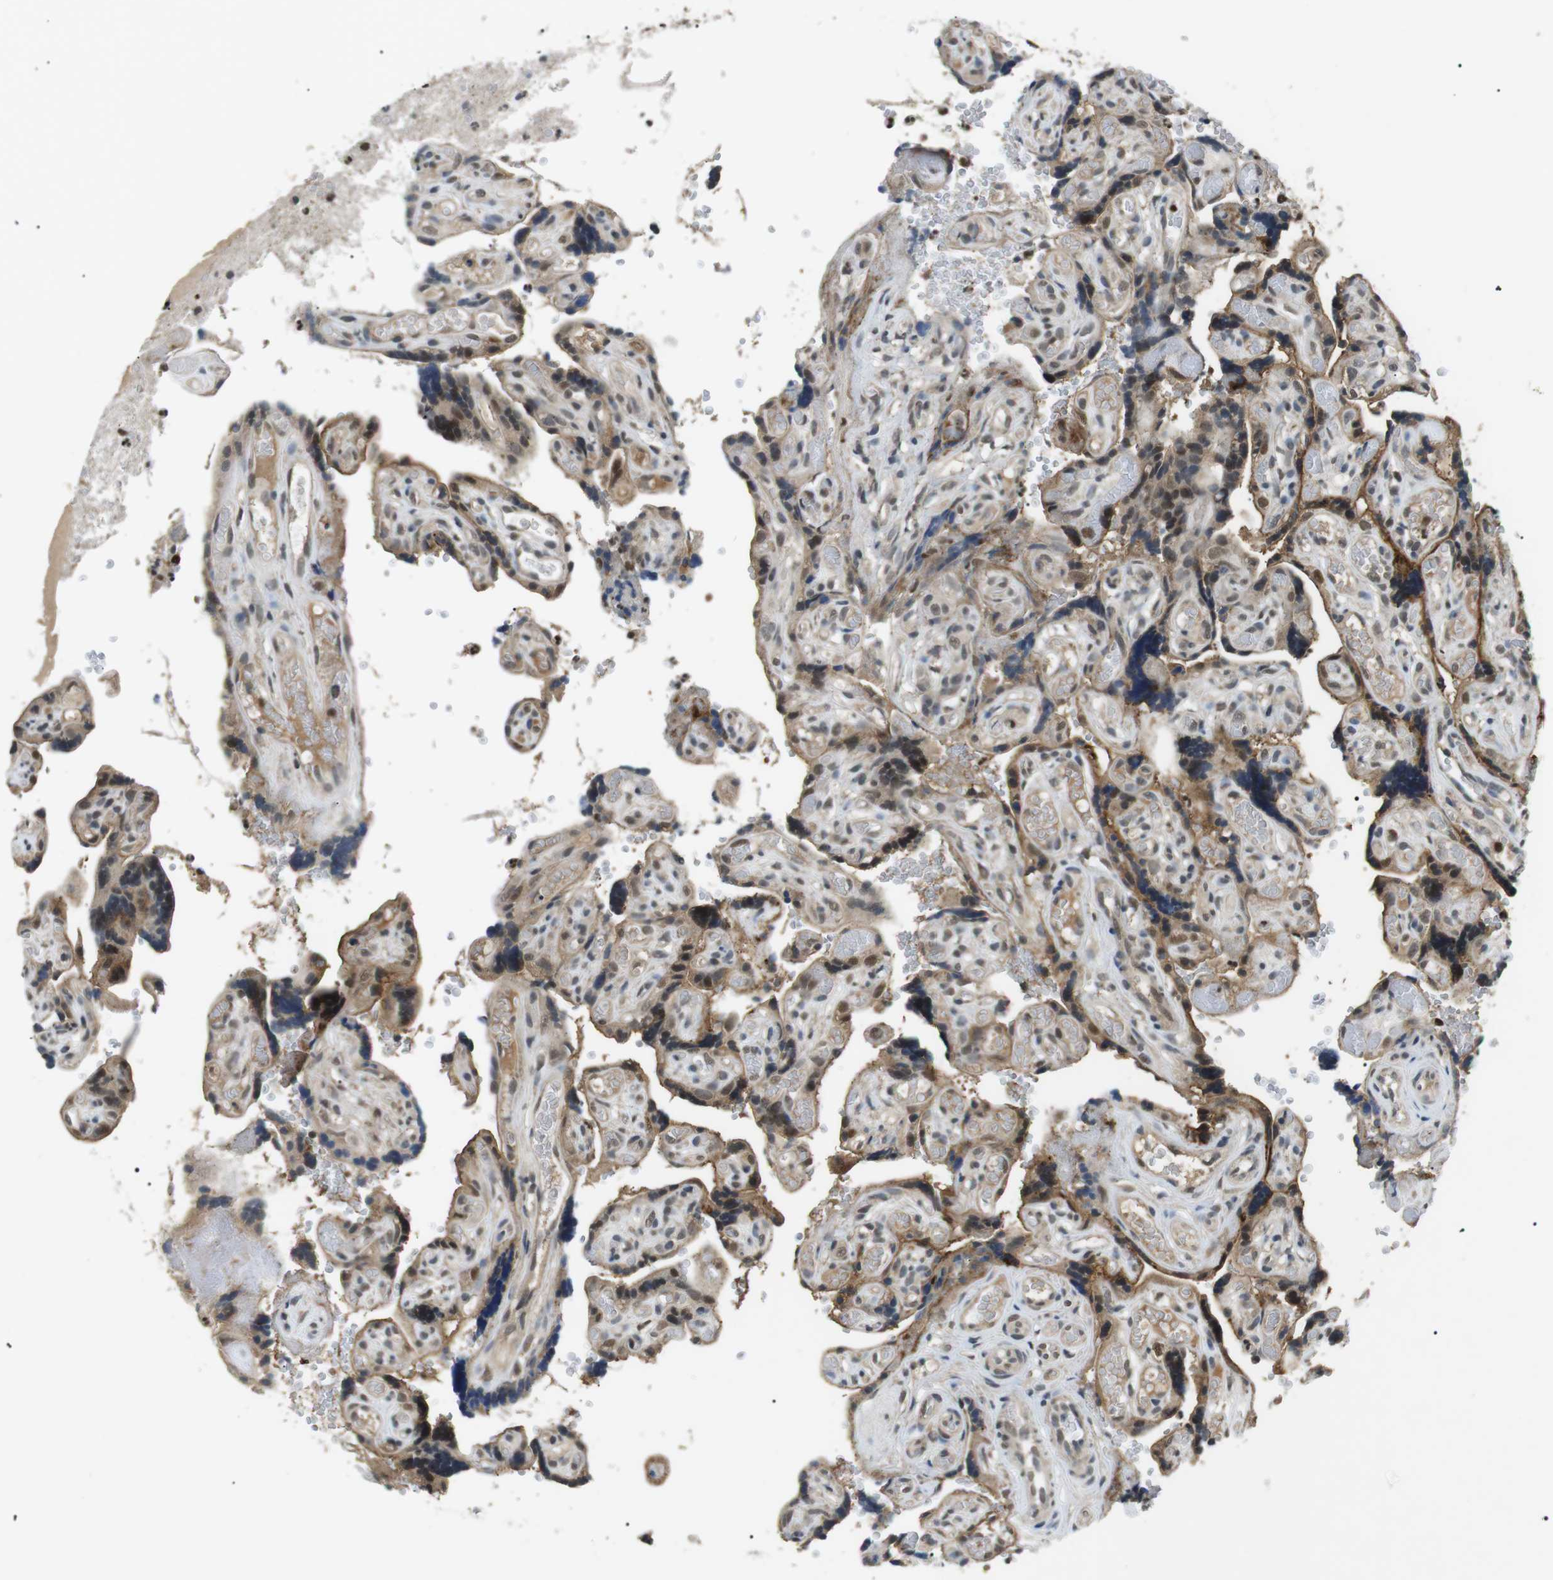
{"staining": {"intensity": "strong", "quantity": ">75%", "location": "cytoplasmic/membranous,nuclear"}, "tissue": "placenta", "cell_type": "Decidual cells", "image_type": "normal", "snomed": [{"axis": "morphology", "description": "Normal tissue, NOS"}, {"axis": "topography", "description": "Placenta"}], "caption": "Placenta was stained to show a protein in brown. There is high levels of strong cytoplasmic/membranous,nuclear staining in approximately >75% of decidual cells. Nuclei are stained in blue.", "gene": "ORAI3", "patient": {"sex": "female", "age": 30}}